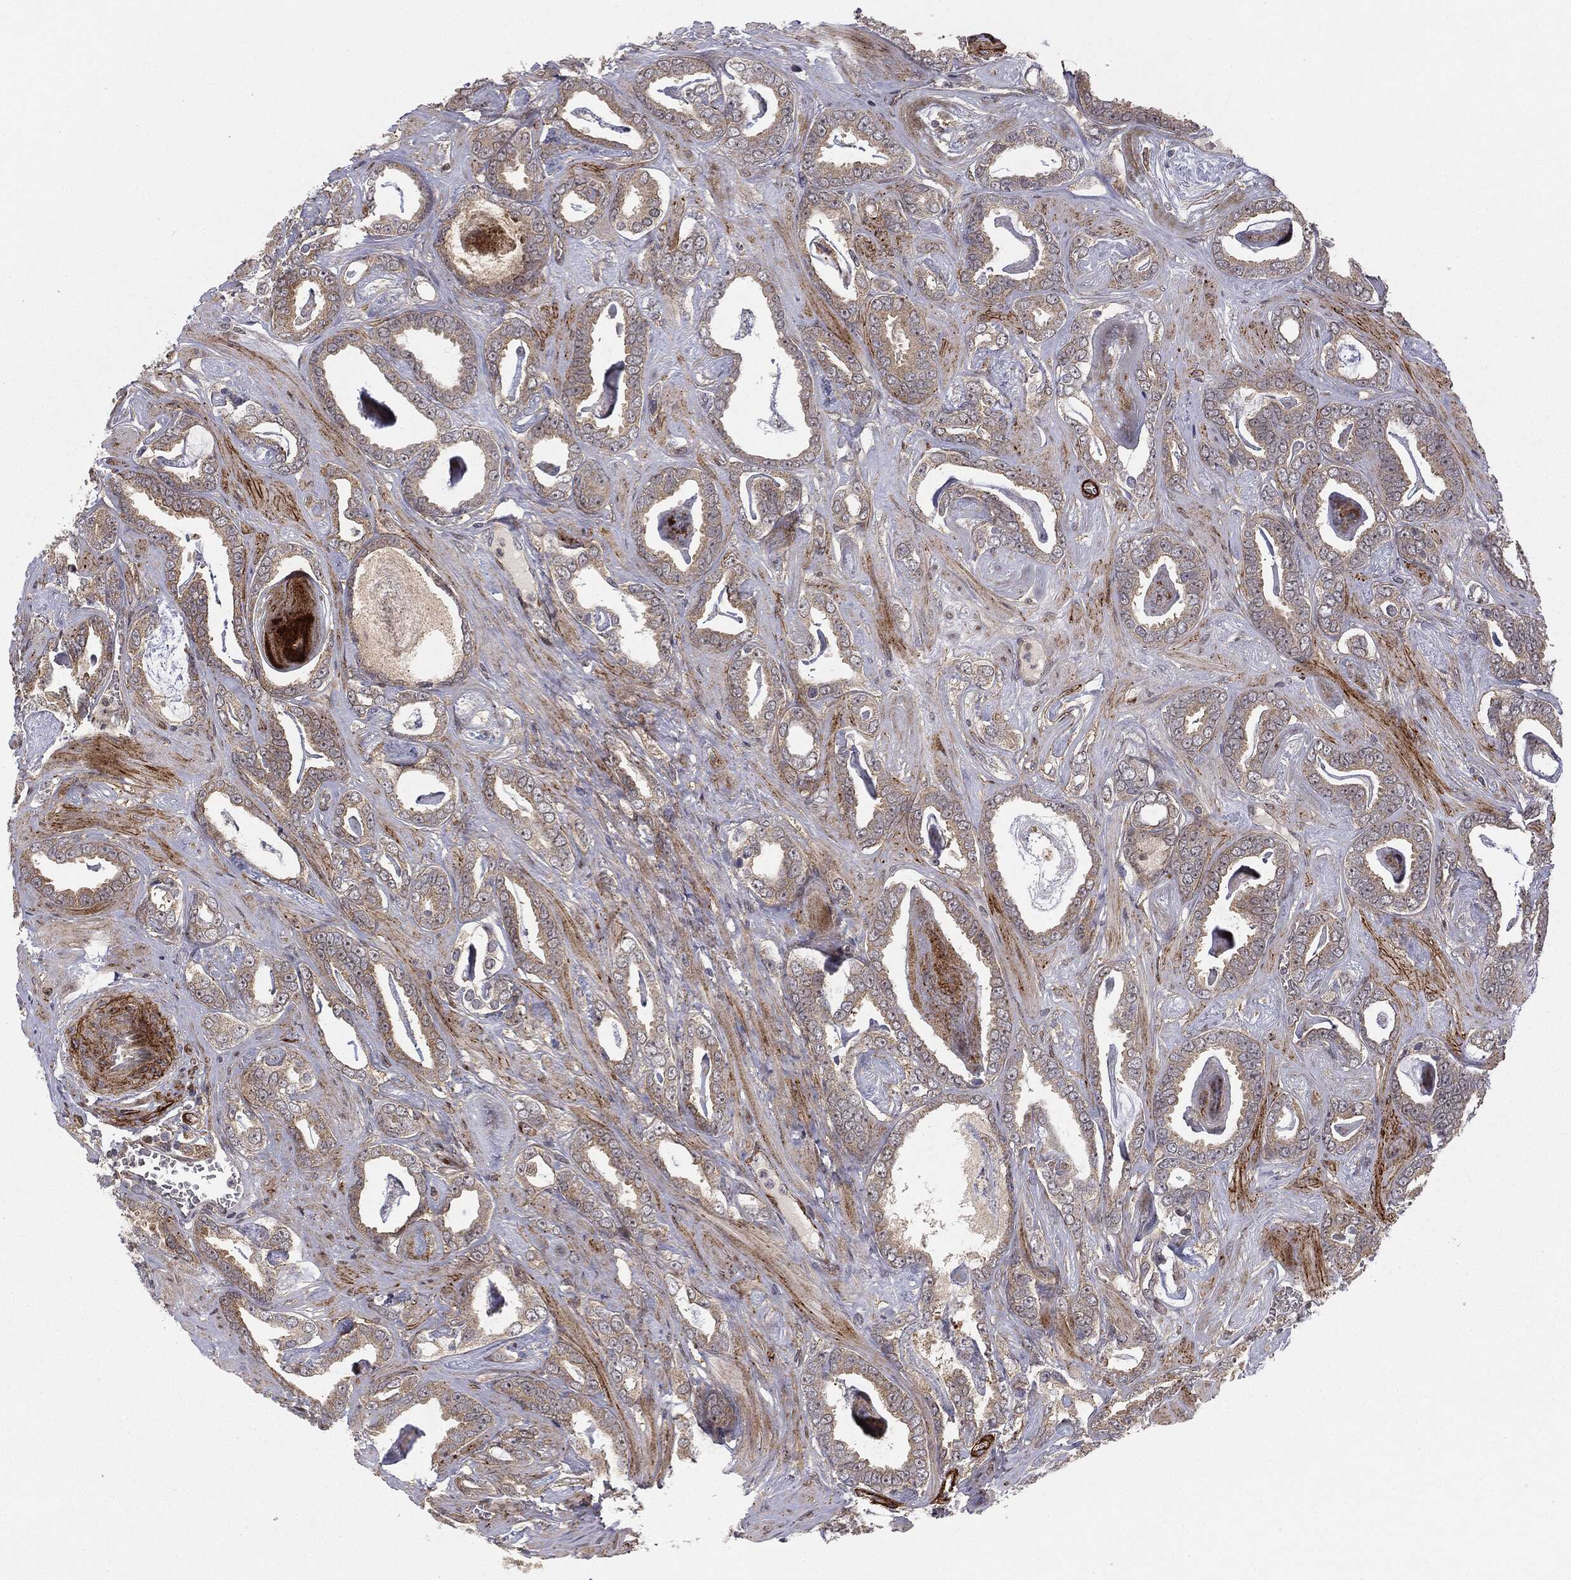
{"staining": {"intensity": "weak", "quantity": "<25%", "location": "cytoplasmic/membranous"}, "tissue": "prostate cancer", "cell_type": "Tumor cells", "image_type": "cancer", "snomed": [{"axis": "morphology", "description": "Adenocarcinoma, High grade"}, {"axis": "topography", "description": "Prostate"}], "caption": "DAB immunohistochemical staining of human high-grade adenocarcinoma (prostate) reveals no significant positivity in tumor cells.", "gene": "PTEN", "patient": {"sex": "male", "age": 63}}